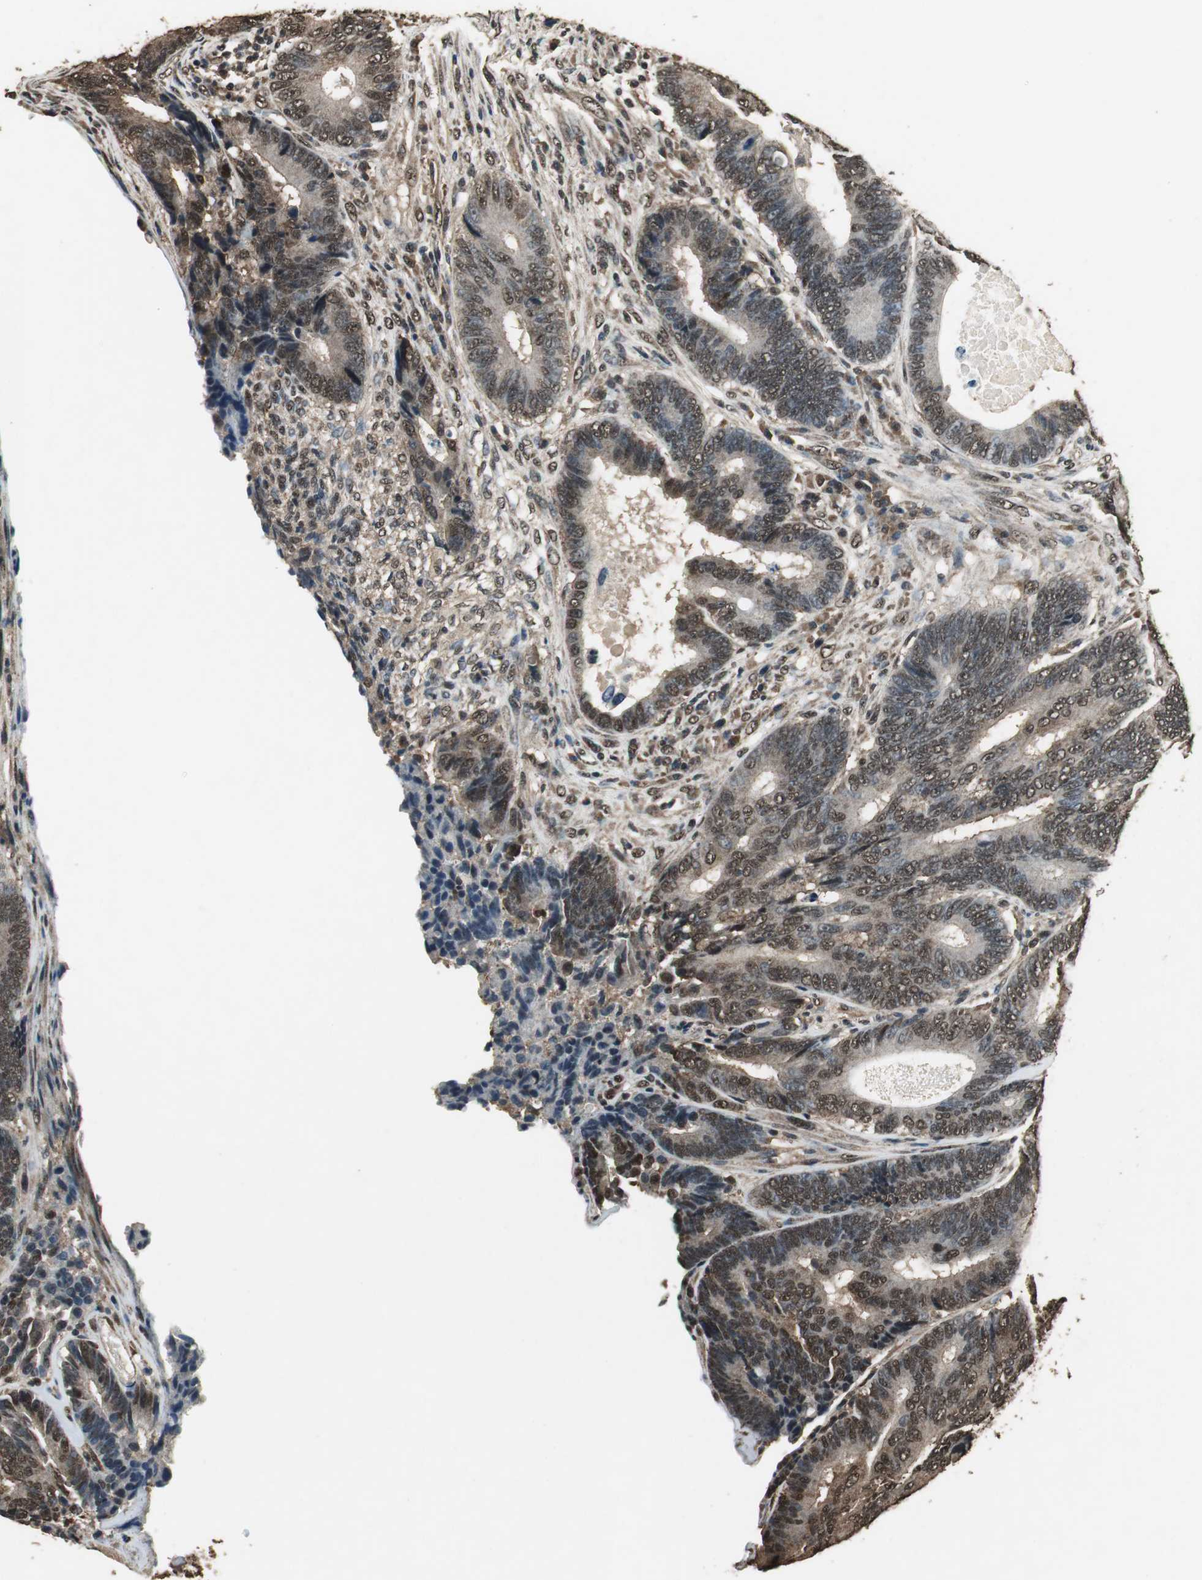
{"staining": {"intensity": "moderate", "quantity": ">75%", "location": "cytoplasmic/membranous,nuclear"}, "tissue": "colorectal cancer", "cell_type": "Tumor cells", "image_type": "cancer", "snomed": [{"axis": "morphology", "description": "Adenocarcinoma, NOS"}, {"axis": "topography", "description": "Colon"}], "caption": "Immunohistochemistry (IHC) histopathology image of human colorectal cancer stained for a protein (brown), which shows medium levels of moderate cytoplasmic/membranous and nuclear positivity in approximately >75% of tumor cells.", "gene": "PPP1R13B", "patient": {"sex": "female", "age": 78}}